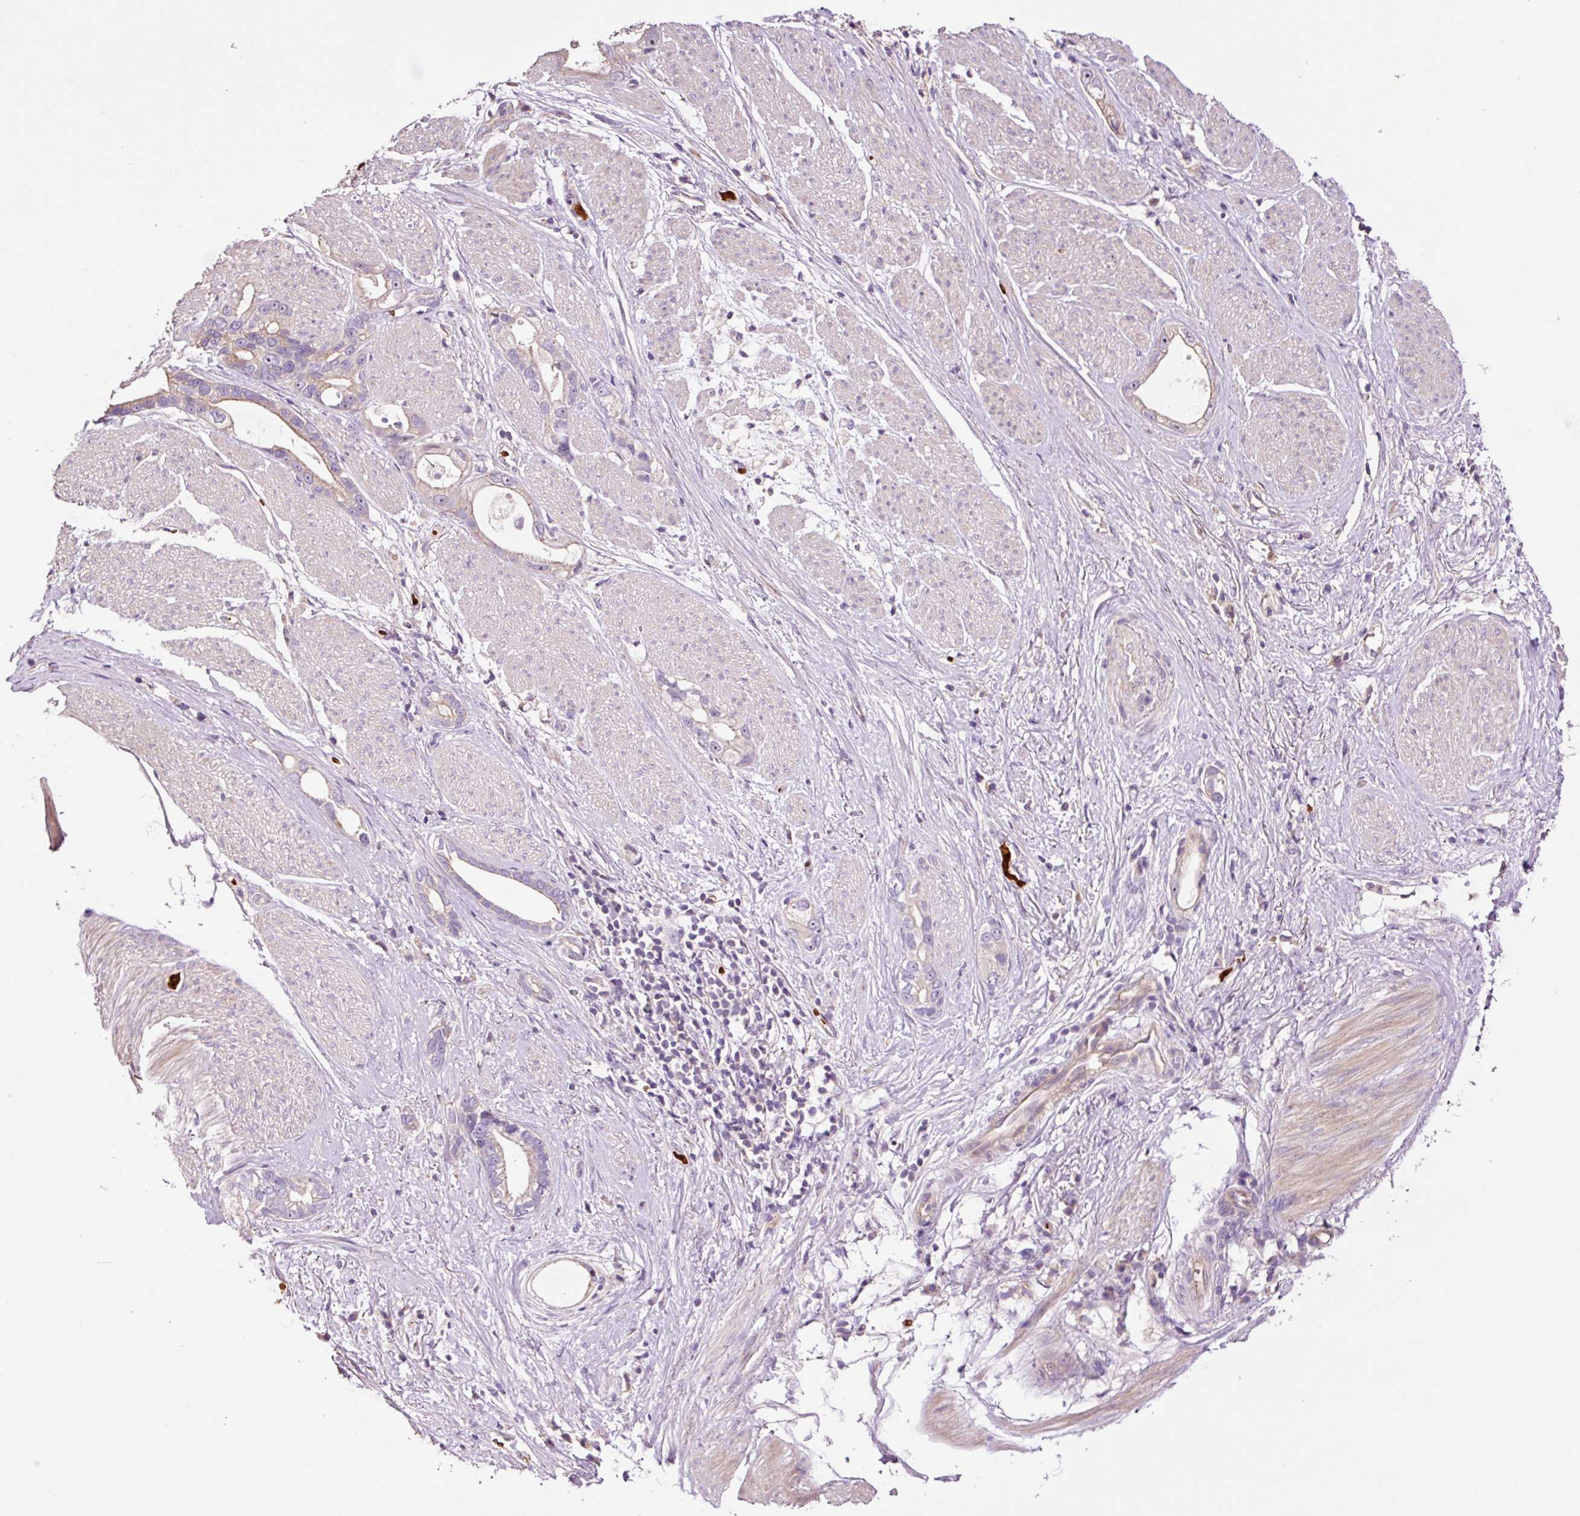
{"staining": {"intensity": "weak", "quantity": "25%-75%", "location": "cytoplasmic/membranous"}, "tissue": "stomach cancer", "cell_type": "Tumor cells", "image_type": "cancer", "snomed": [{"axis": "morphology", "description": "Adenocarcinoma, NOS"}, {"axis": "topography", "description": "Stomach"}], "caption": "Stomach adenocarcinoma stained with a brown dye reveals weak cytoplasmic/membranous positive positivity in approximately 25%-75% of tumor cells.", "gene": "TMEM235", "patient": {"sex": "male", "age": 55}}